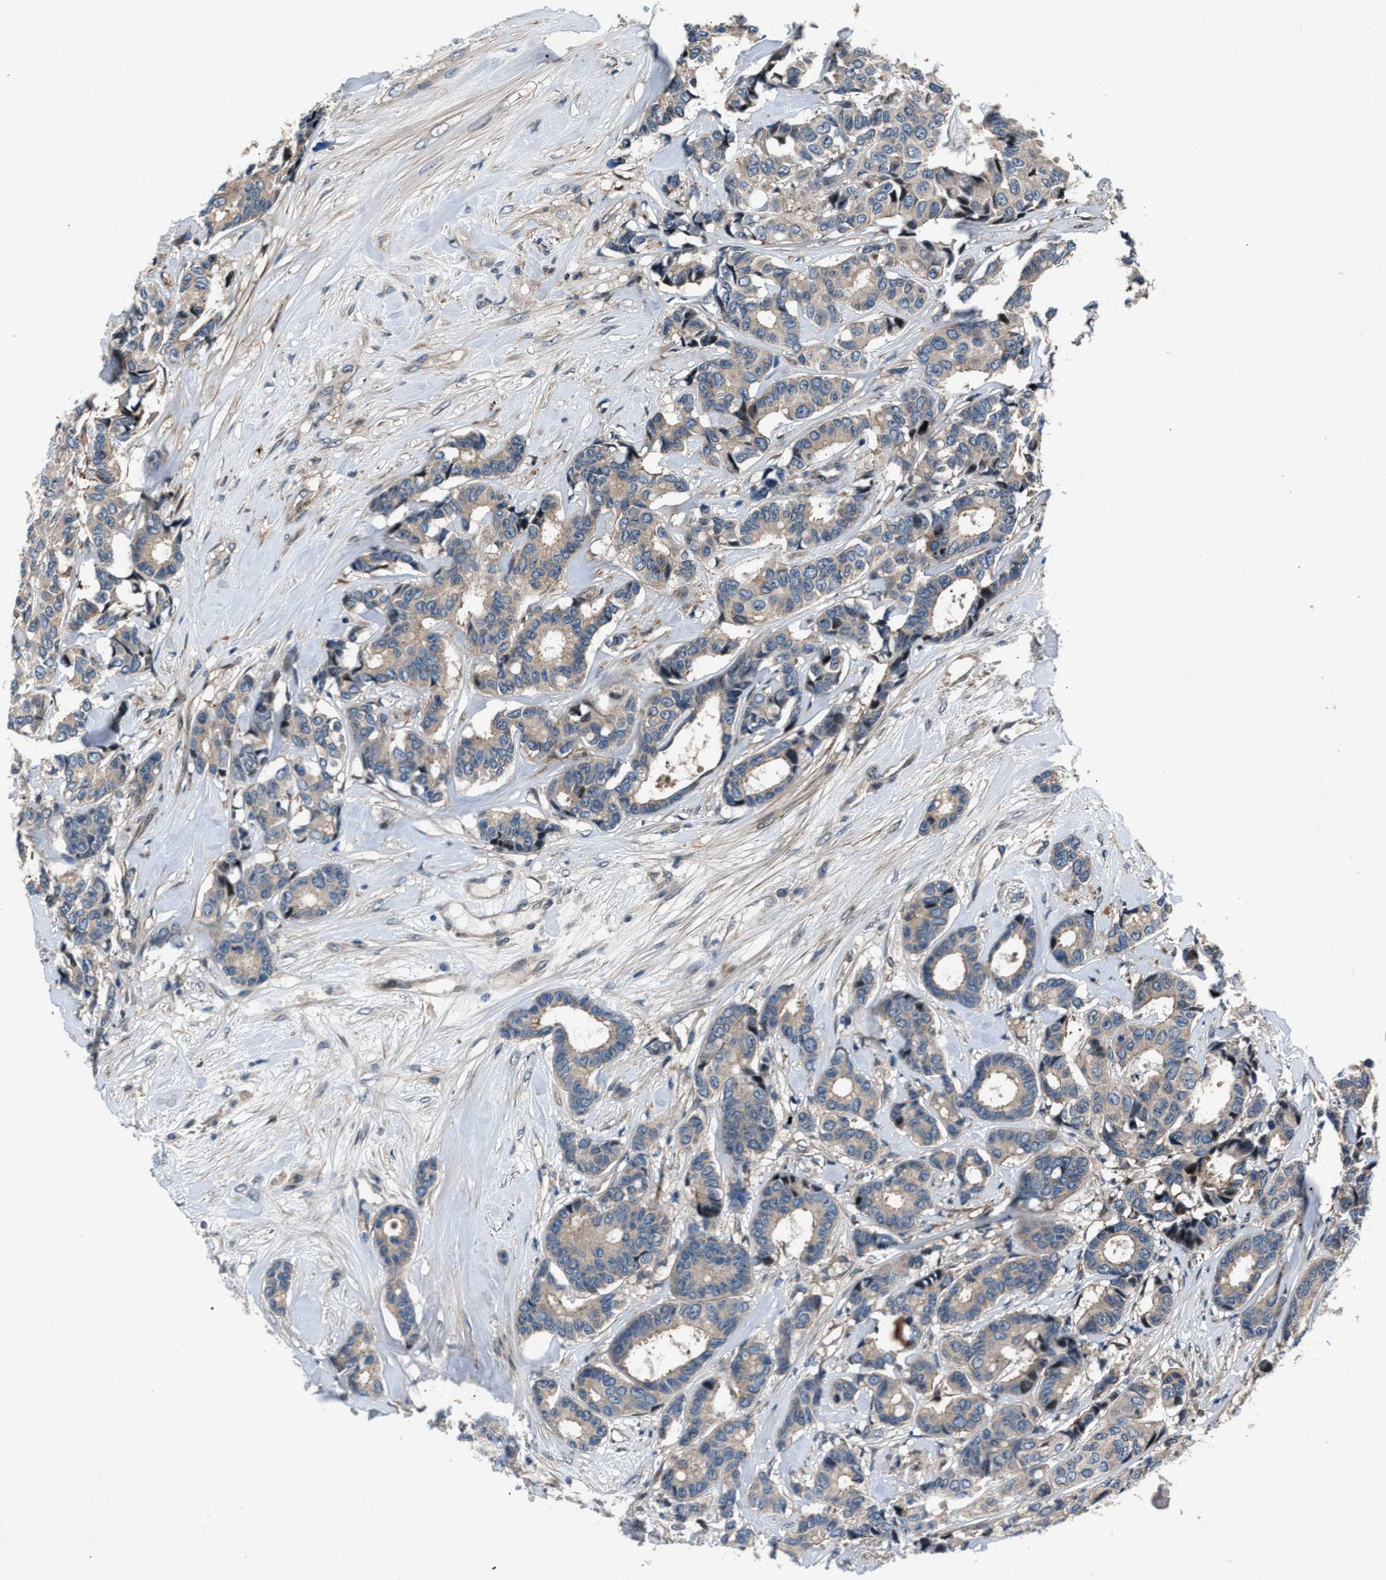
{"staining": {"intensity": "weak", "quantity": "25%-75%", "location": "cytoplasmic/membranous"}, "tissue": "breast cancer", "cell_type": "Tumor cells", "image_type": "cancer", "snomed": [{"axis": "morphology", "description": "Duct carcinoma"}, {"axis": "topography", "description": "Breast"}], "caption": "Breast intraductal carcinoma stained with immunohistochemistry shows weak cytoplasmic/membranous staining in about 25%-75% of tumor cells.", "gene": "DYNC2I1", "patient": {"sex": "female", "age": 87}}